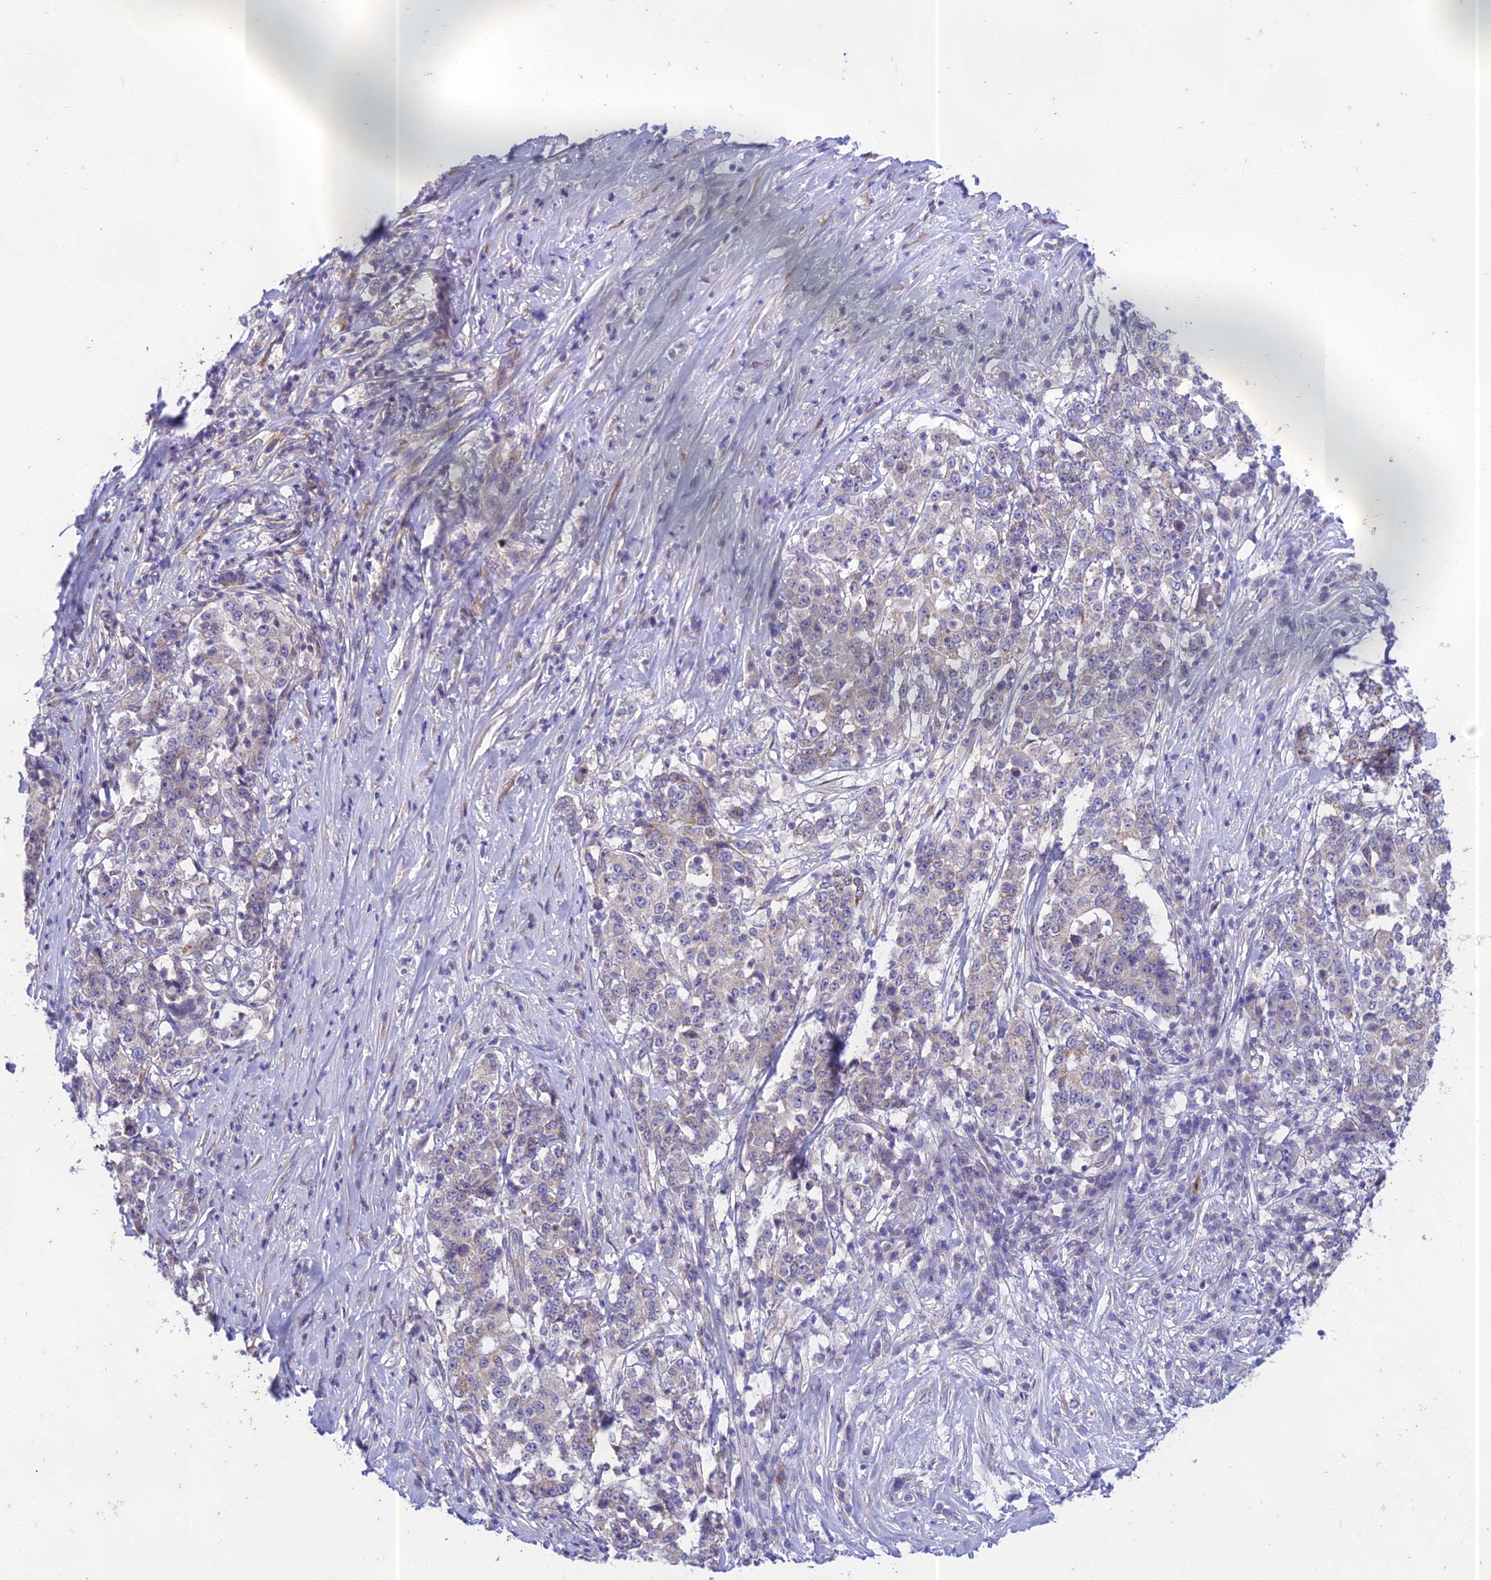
{"staining": {"intensity": "weak", "quantity": "<25%", "location": "cytoplasmic/membranous"}, "tissue": "stomach cancer", "cell_type": "Tumor cells", "image_type": "cancer", "snomed": [{"axis": "morphology", "description": "Adenocarcinoma, NOS"}, {"axis": "topography", "description": "Stomach"}], "caption": "Immunohistochemistry micrograph of neoplastic tissue: stomach adenocarcinoma stained with DAB reveals no significant protein staining in tumor cells.", "gene": "PTCD2", "patient": {"sex": "male", "age": 59}}